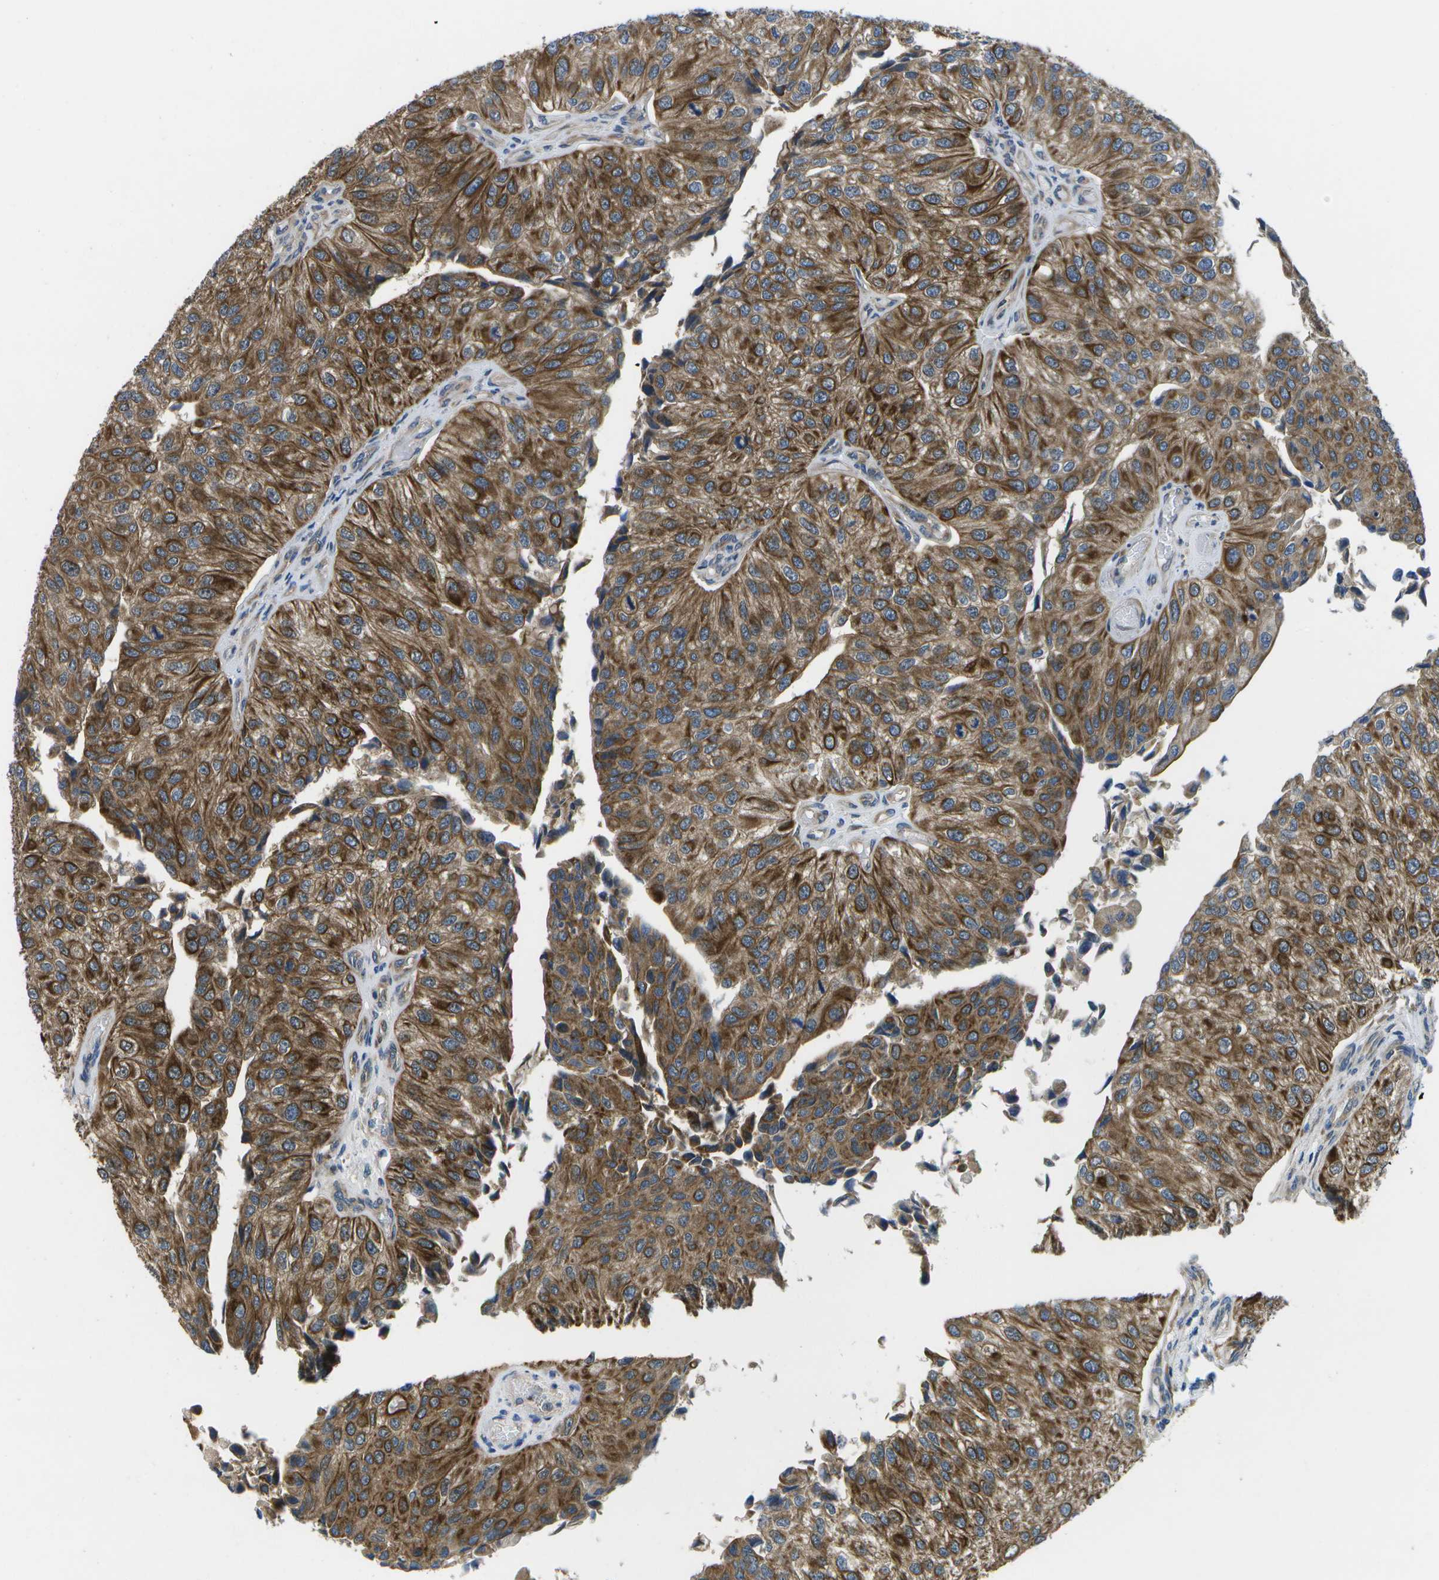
{"staining": {"intensity": "strong", "quantity": ">75%", "location": "cytoplasmic/membranous"}, "tissue": "urothelial cancer", "cell_type": "Tumor cells", "image_type": "cancer", "snomed": [{"axis": "morphology", "description": "Urothelial carcinoma, High grade"}, {"axis": "topography", "description": "Kidney"}, {"axis": "topography", "description": "Urinary bladder"}], "caption": "Strong cytoplasmic/membranous expression is identified in about >75% of tumor cells in urothelial cancer.", "gene": "P3H1", "patient": {"sex": "male", "age": 77}}